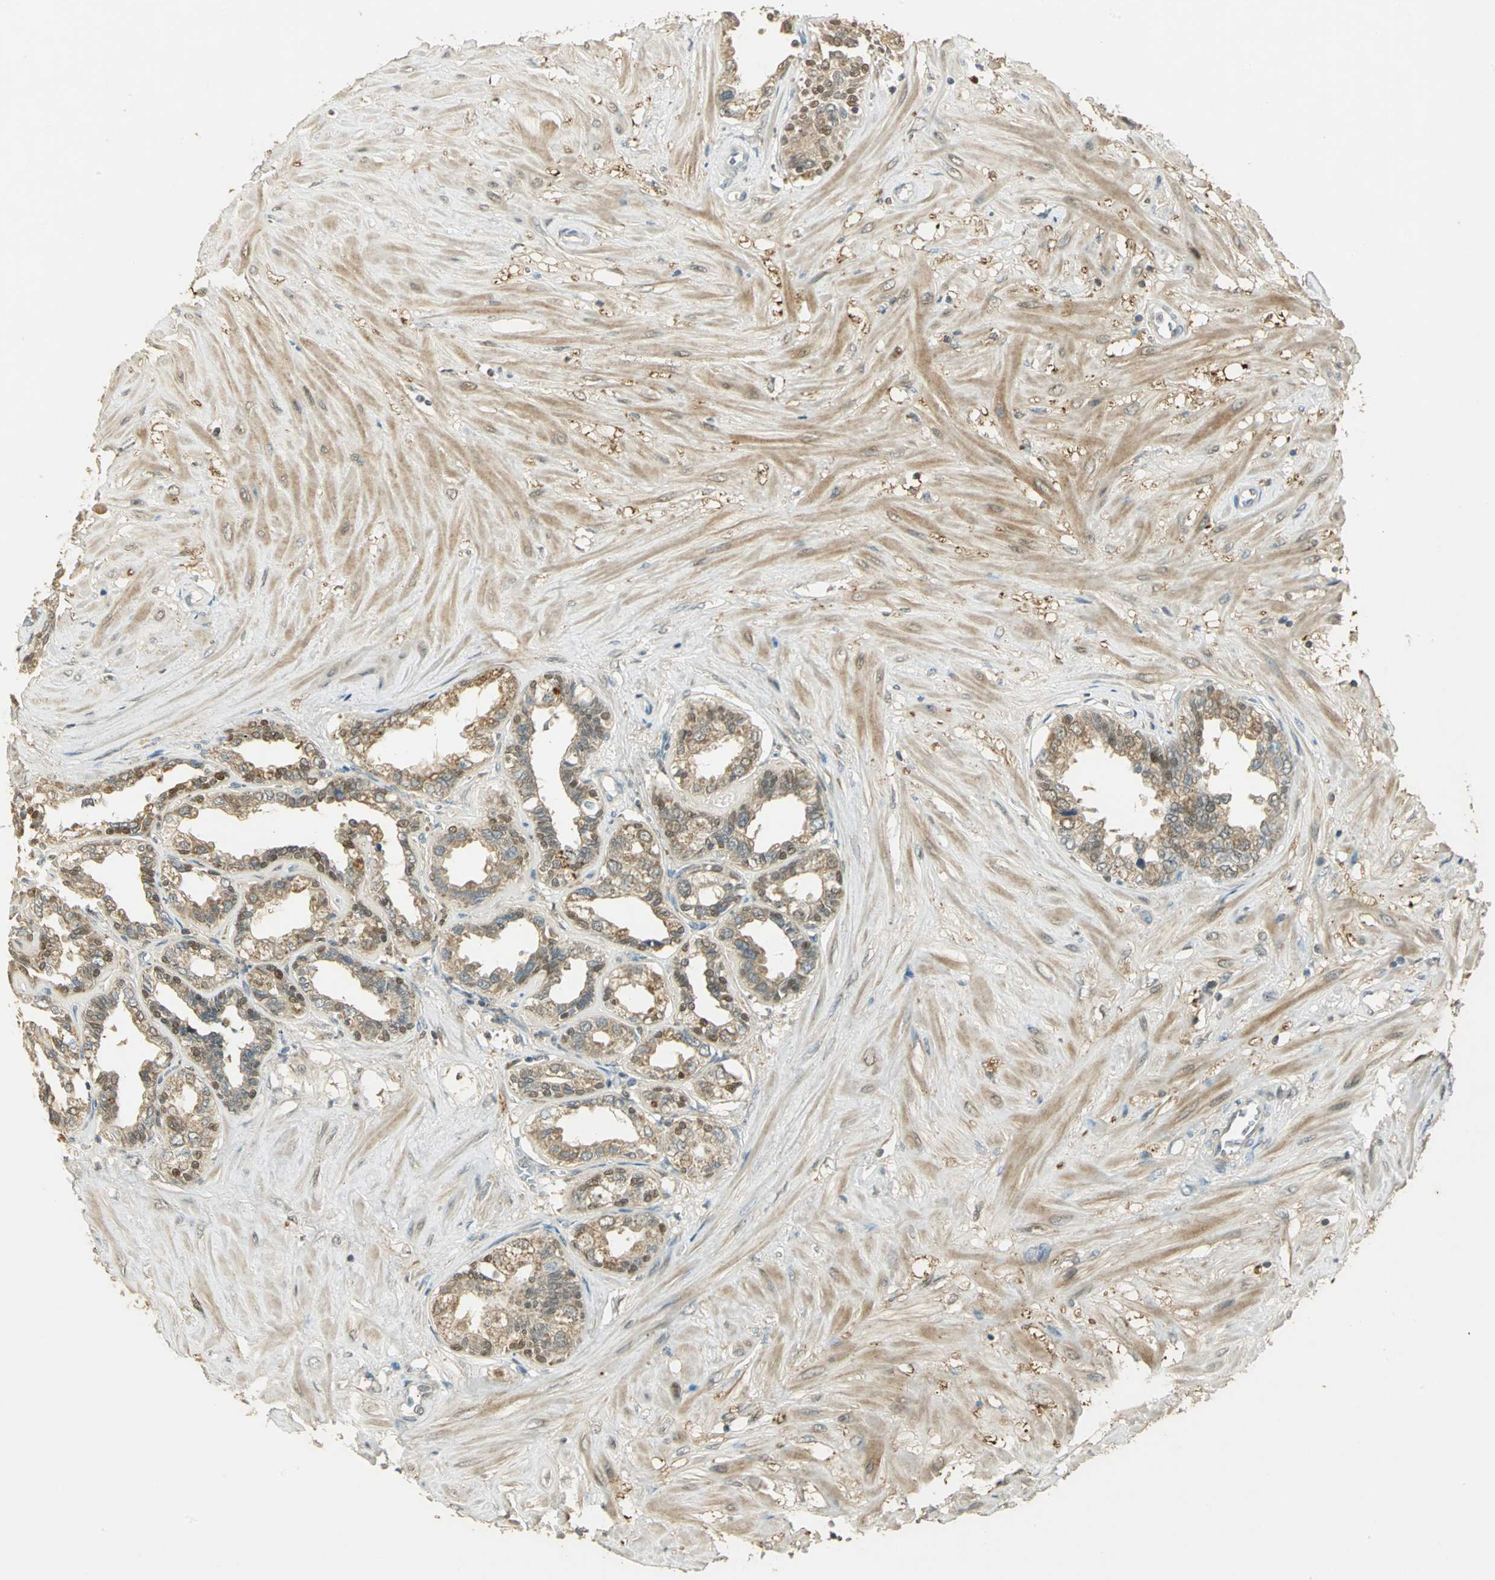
{"staining": {"intensity": "moderate", "quantity": "25%-75%", "location": "cytoplasmic/membranous,nuclear"}, "tissue": "seminal vesicle", "cell_type": "Glandular cells", "image_type": "normal", "snomed": [{"axis": "morphology", "description": "Normal tissue, NOS"}, {"axis": "morphology", "description": "Inflammation, NOS"}, {"axis": "topography", "description": "Urinary bladder"}, {"axis": "topography", "description": "Prostate"}, {"axis": "topography", "description": "Seminal veicle"}], "caption": "Immunohistochemical staining of unremarkable seminal vesicle displays moderate cytoplasmic/membranous,nuclear protein staining in about 25%-75% of glandular cells. (Brightfield microscopy of DAB IHC at high magnification).", "gene": "BIRC2", "patient": {"sex": "male", "age": 82}}